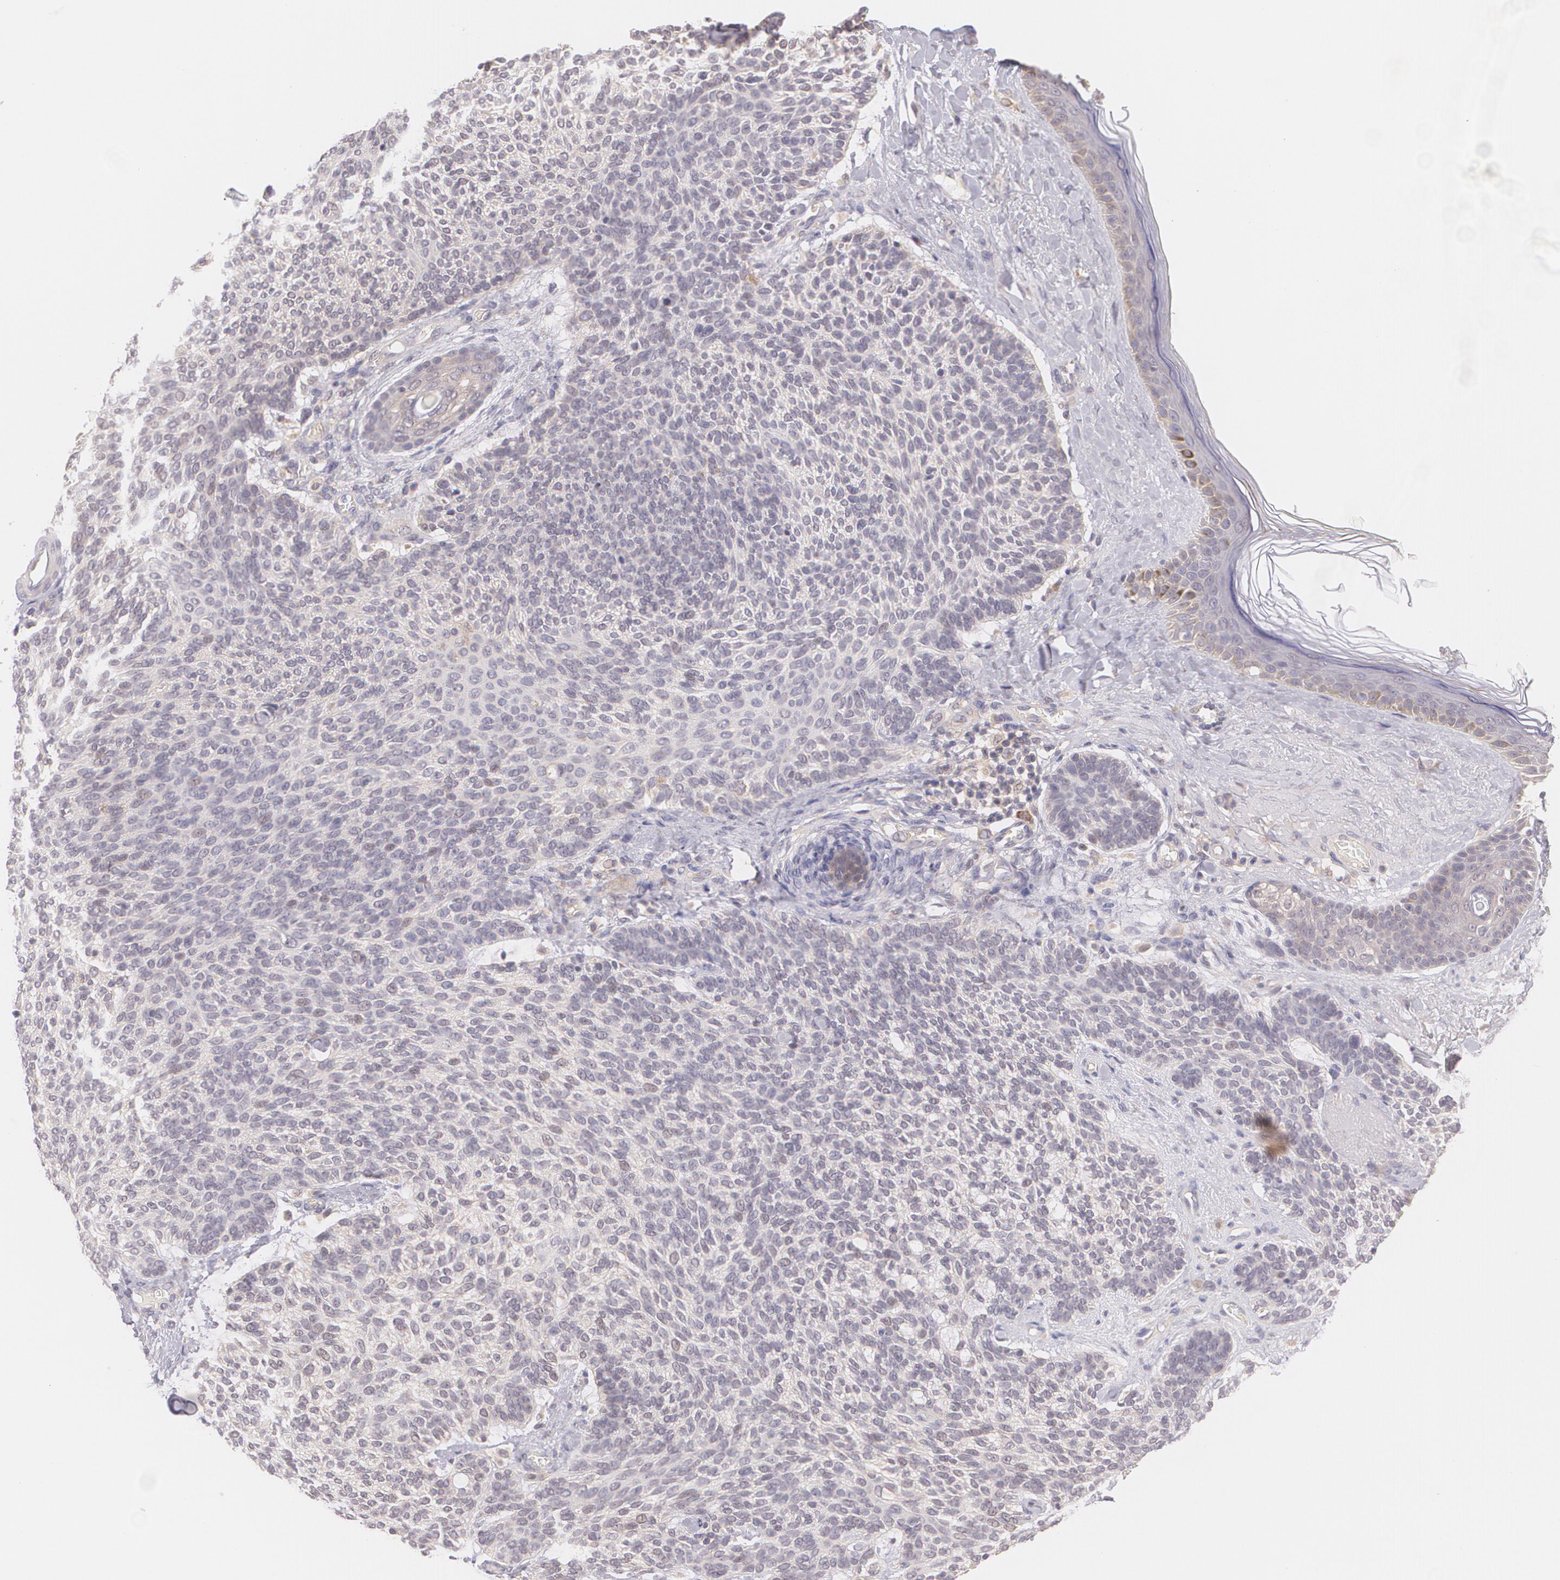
{"staining": {"intensity": "weak", "quantity": "<25%", "location": "cytoplasmic/membranous"}, "tissue": "skin cancer", "cell_type": "Tumor cells", "image_type": "cancer", "snomed": [{"axis": "morphology", "description": "Normal tissue, NOS"}, {"axis": "morphology", "description": "Basal cell carcinoma"}, {"axis": "topography", "description": "Skin"}], "caption": "High power microscopy micrograph of an IHC micrograph of skin basal cell carcinoma, revealing no significant staining in tumor cells.", "gene": "CCL17", "patient": {"sex": "female", "age": 70}}